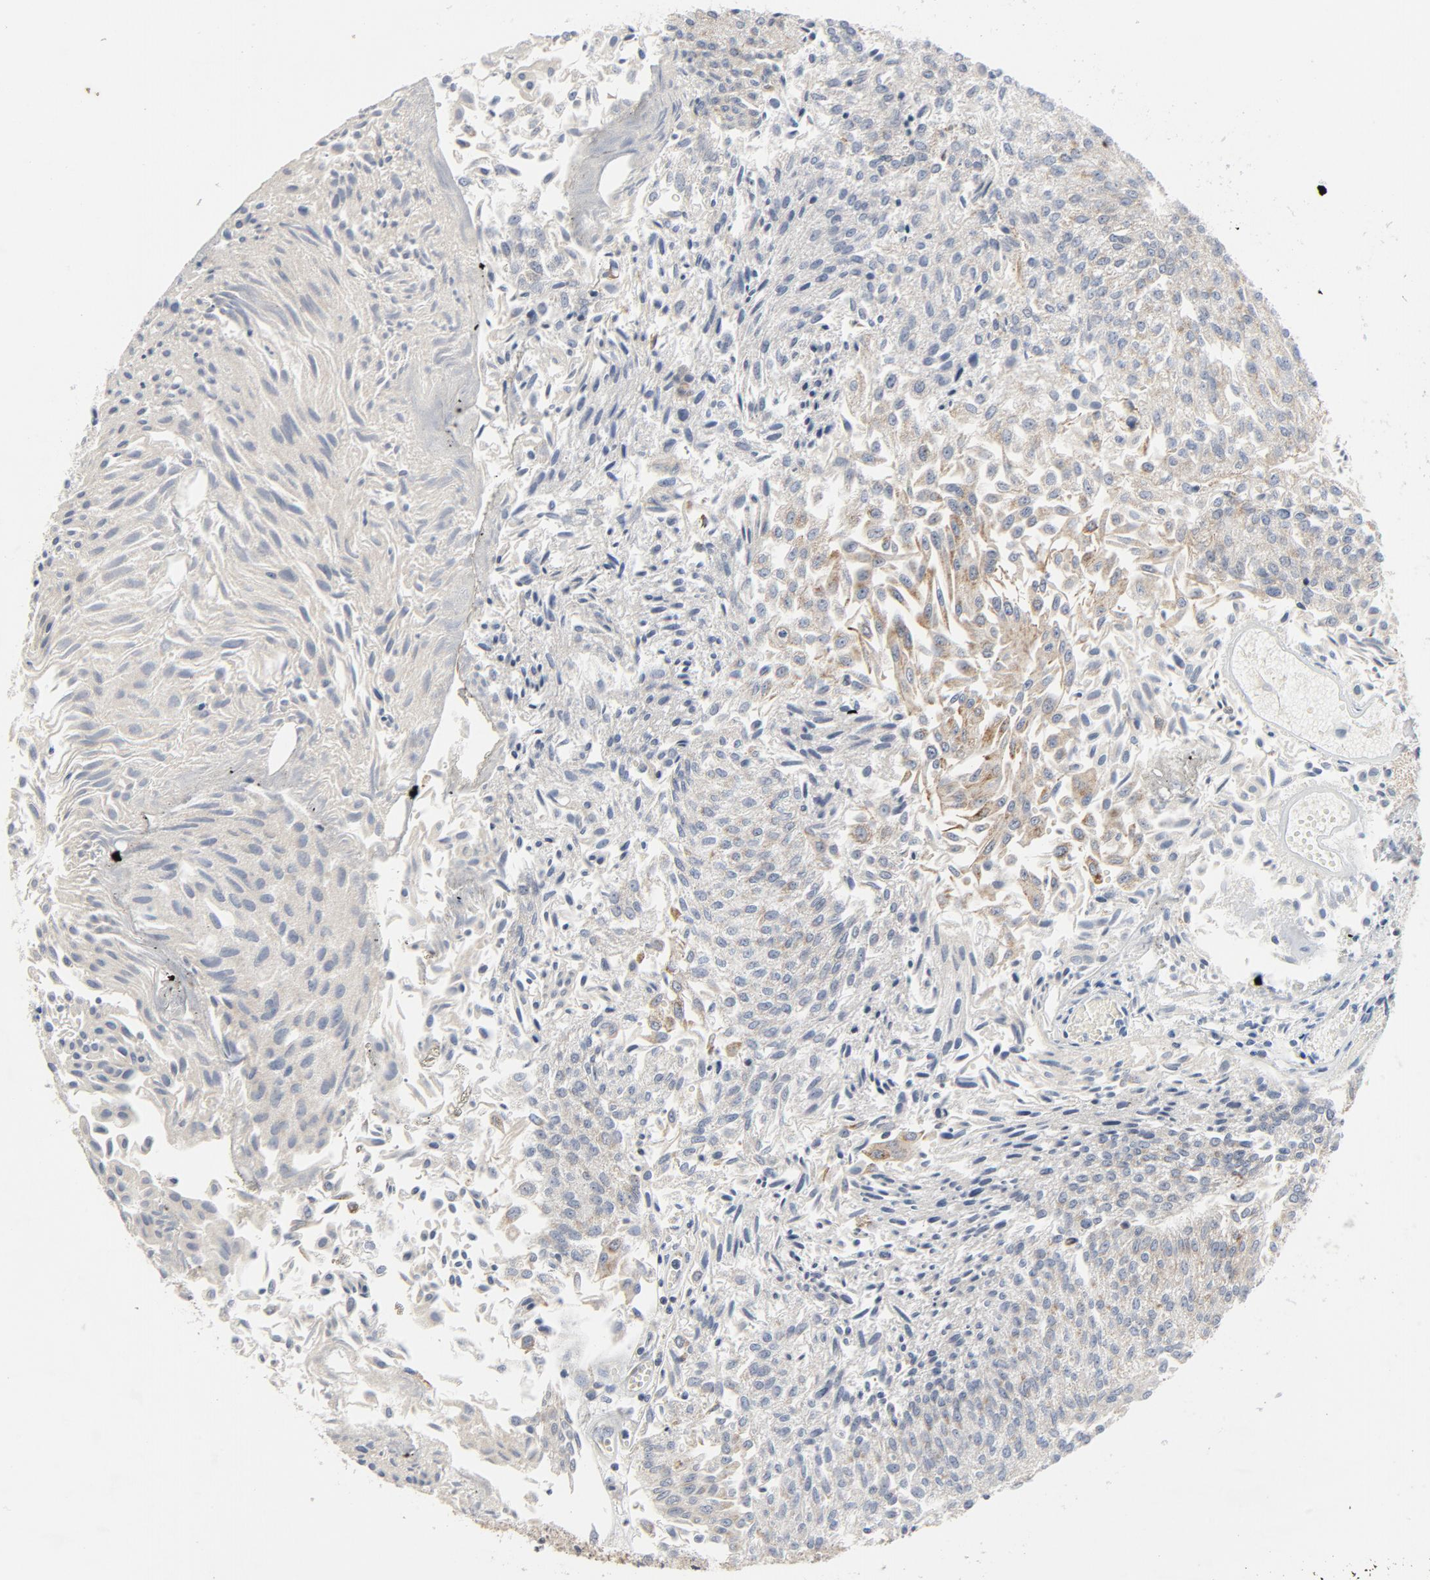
{"staining": {"intensity": "moderate", "quantity": "25%-75%", "location": "cytoplasmic/membranous"}, "tissue": "urothelial cancer", "cell_type": "Tumor cells", "image_type": "cancer", "snomed": [{"axis": "morphology", "description": "Urothelial carcinoma, Low grade"}, {"axis": "topography", "description": "Urinary bladder"}], "caption": "Immunohistochemical staining of urothelial cancer displays medium levels of moderate cytoplasmic/membranous protein staining in about 25%-75% of tumor cells.", "gene": "C14orf119", "patient": {"sex": "male", "age": 86}}